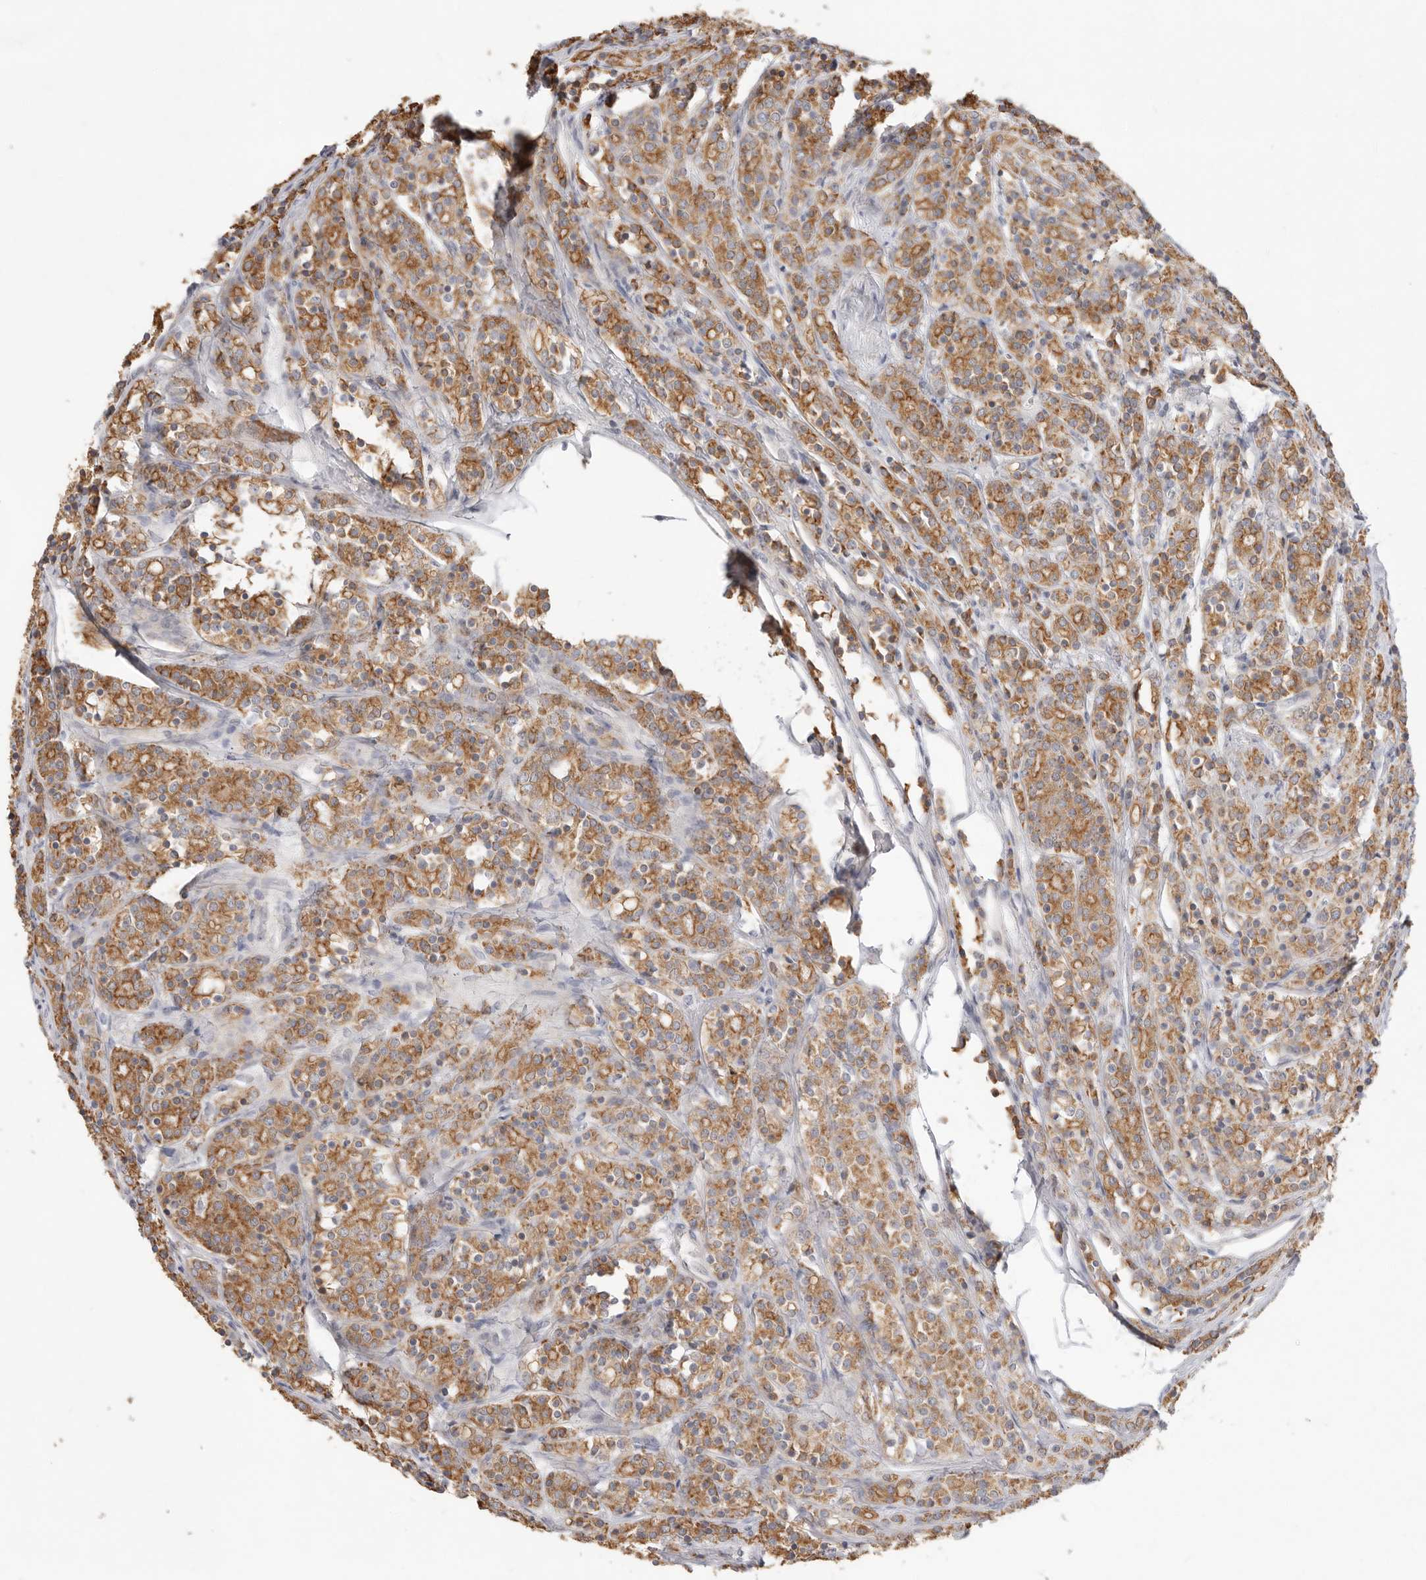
{"staining": {"intensity": "moderate", "quantity": ">75%", "location": "cytoplasmic/membranous"}, "tissue": "prostate cancer", "cell_type": "Tumor cells", "image_type": "cancer", "snomed": [{"axis": "morphology", "description": "Adenocarcinoma, High grade"}, {"axis": "topography", "description": "Prostate"}], "caption": "A micrograph of prostate adenocarcinoma (high-grade) stained for a protein demonstrates moderate cytoplasmic/membranous brown staining in tumor cells.", "gene": "USH1C", "patient": {"sex": "male", "age": 62}}